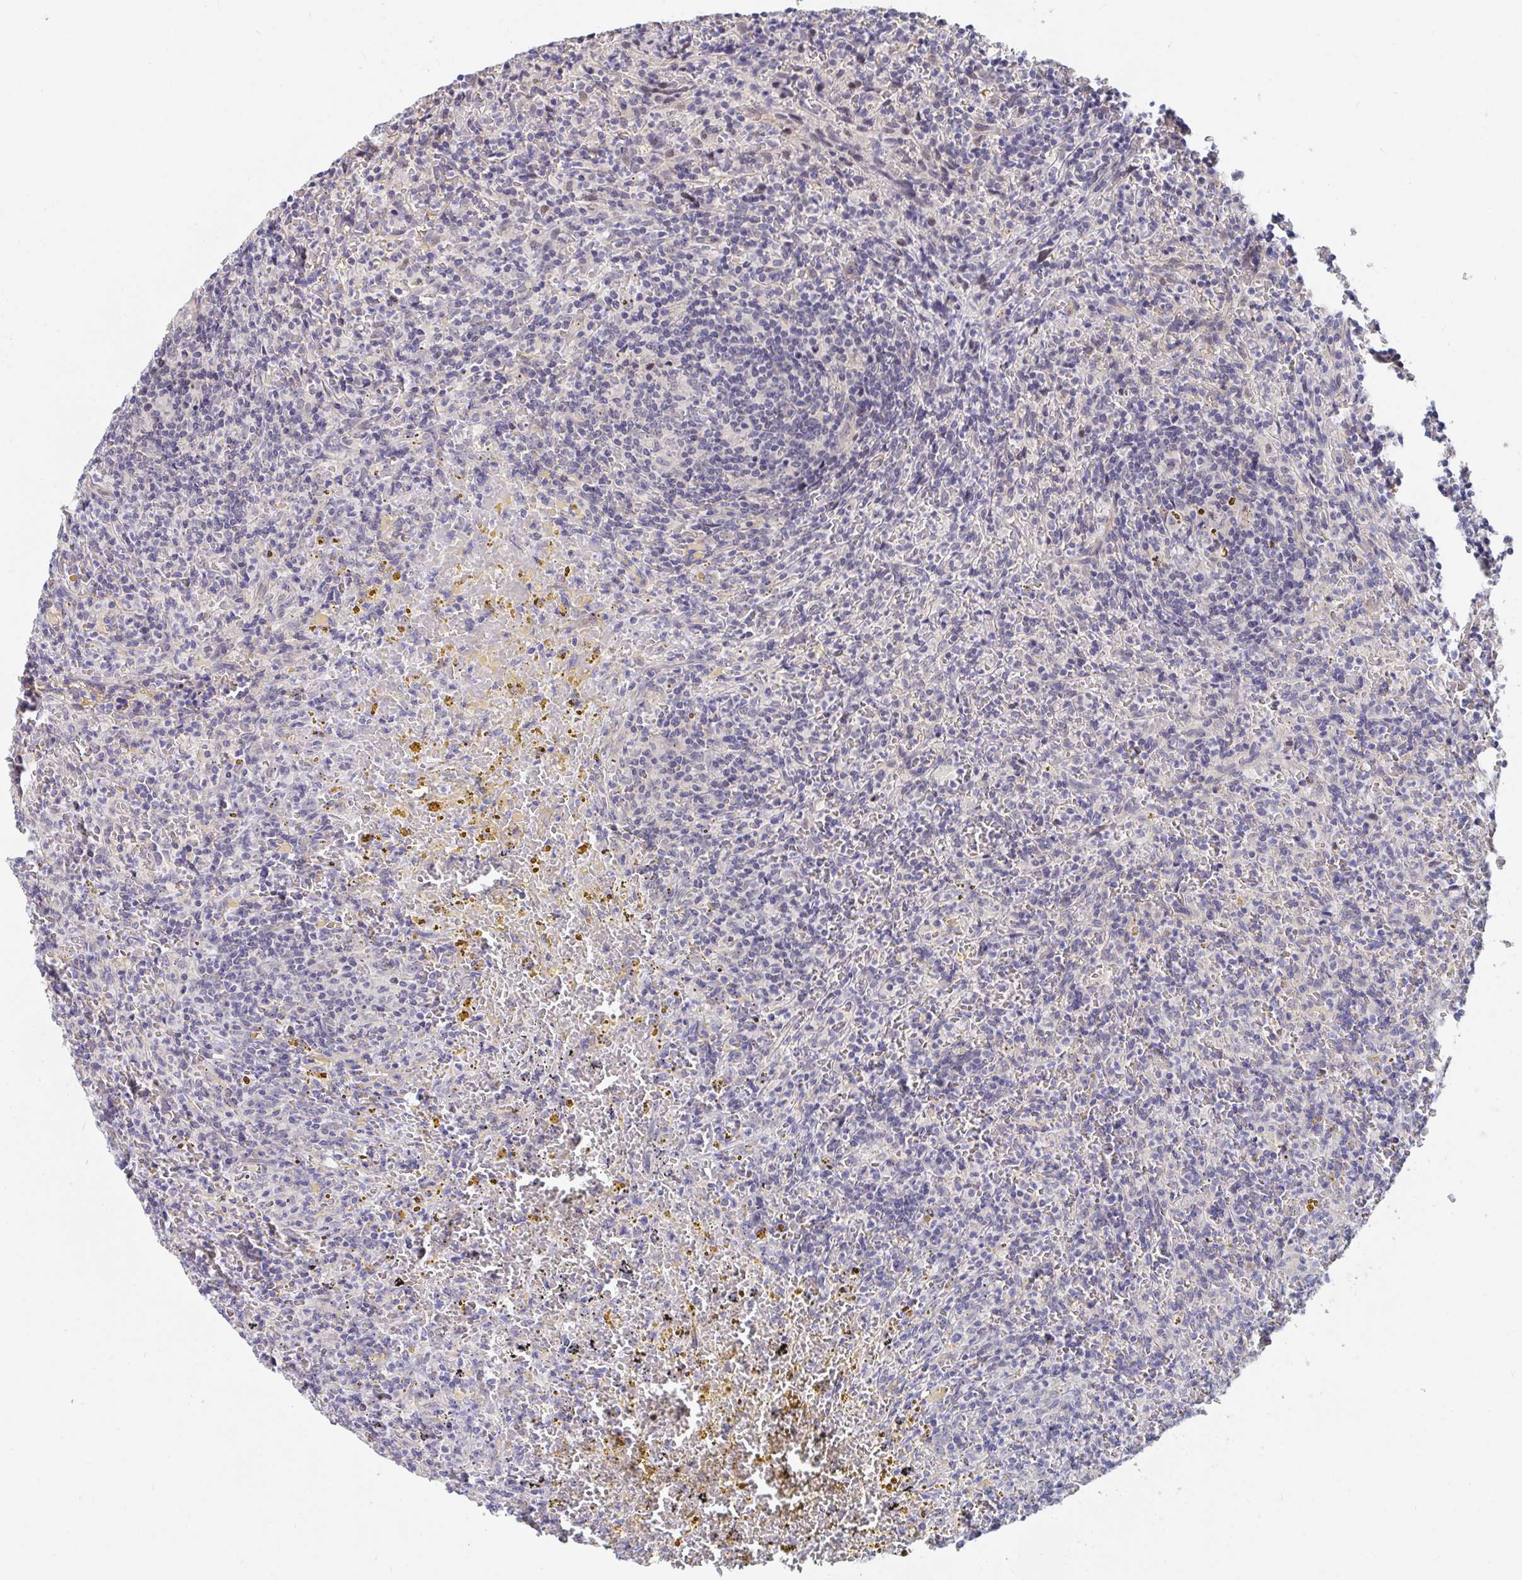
{"staining": {"intensity": "negative", "quantity": "none", "location": "none"}, "tissue": "lymphoma", "cell_type": "Tumor cells", "image_type": "cancer", "snomed": [{"axis": "morphology", "description": "Malignant lymphoma, non-Hodgkin's type, Low grade"}, {"axis": "topography", "description": "Spleen"}], "caption": "The photomicrograph displays no staining of tumor cells in low-grade malignant lymphoma, non-Hodgkin's type.", "gene": "FAM156B", "patient": {"sex": "female", "age": 70}}